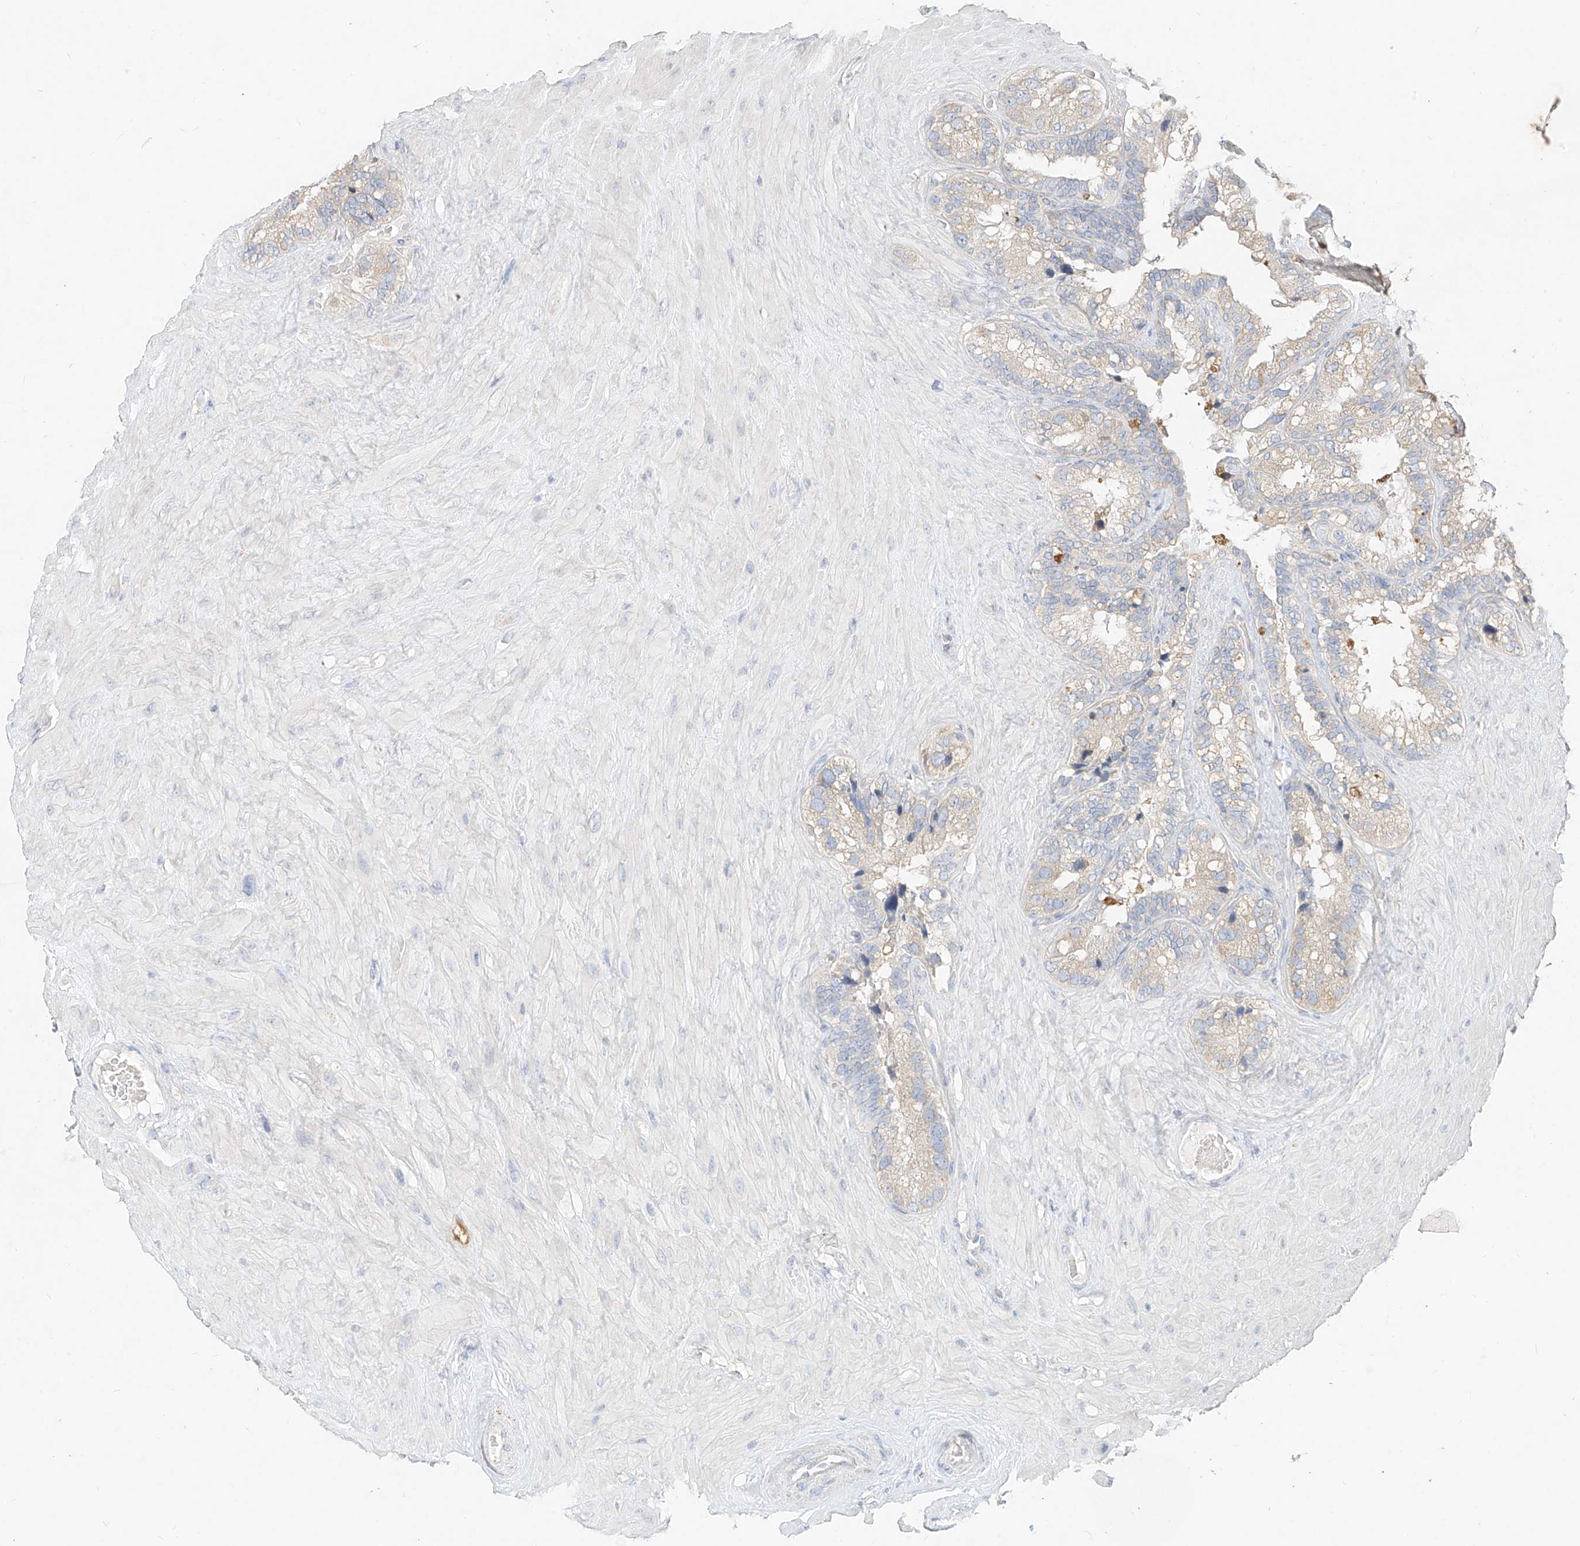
{"staining": {"intensity": "negative", "quantity": "none", "location": "none"}, "tissue": "seminal vesicle", "cell_type": "Glandular cells", "image_type": "normal", "snomed": [{"axis": "morphology", "description": "Normal tissue, NOS"}, {"axis": "topography", "description": "Prostate"}, {"axis": "topography", "description": "Seminal veicle"}], "caption": "An IHC photomicrograph of normal seminal vesicle is shown. There is no staining in glandular cells of seminal vesicle. Nuclei are stained in blue.", "gene": "ZZEF1", "patient": {"sex": "male", "age": 68}}